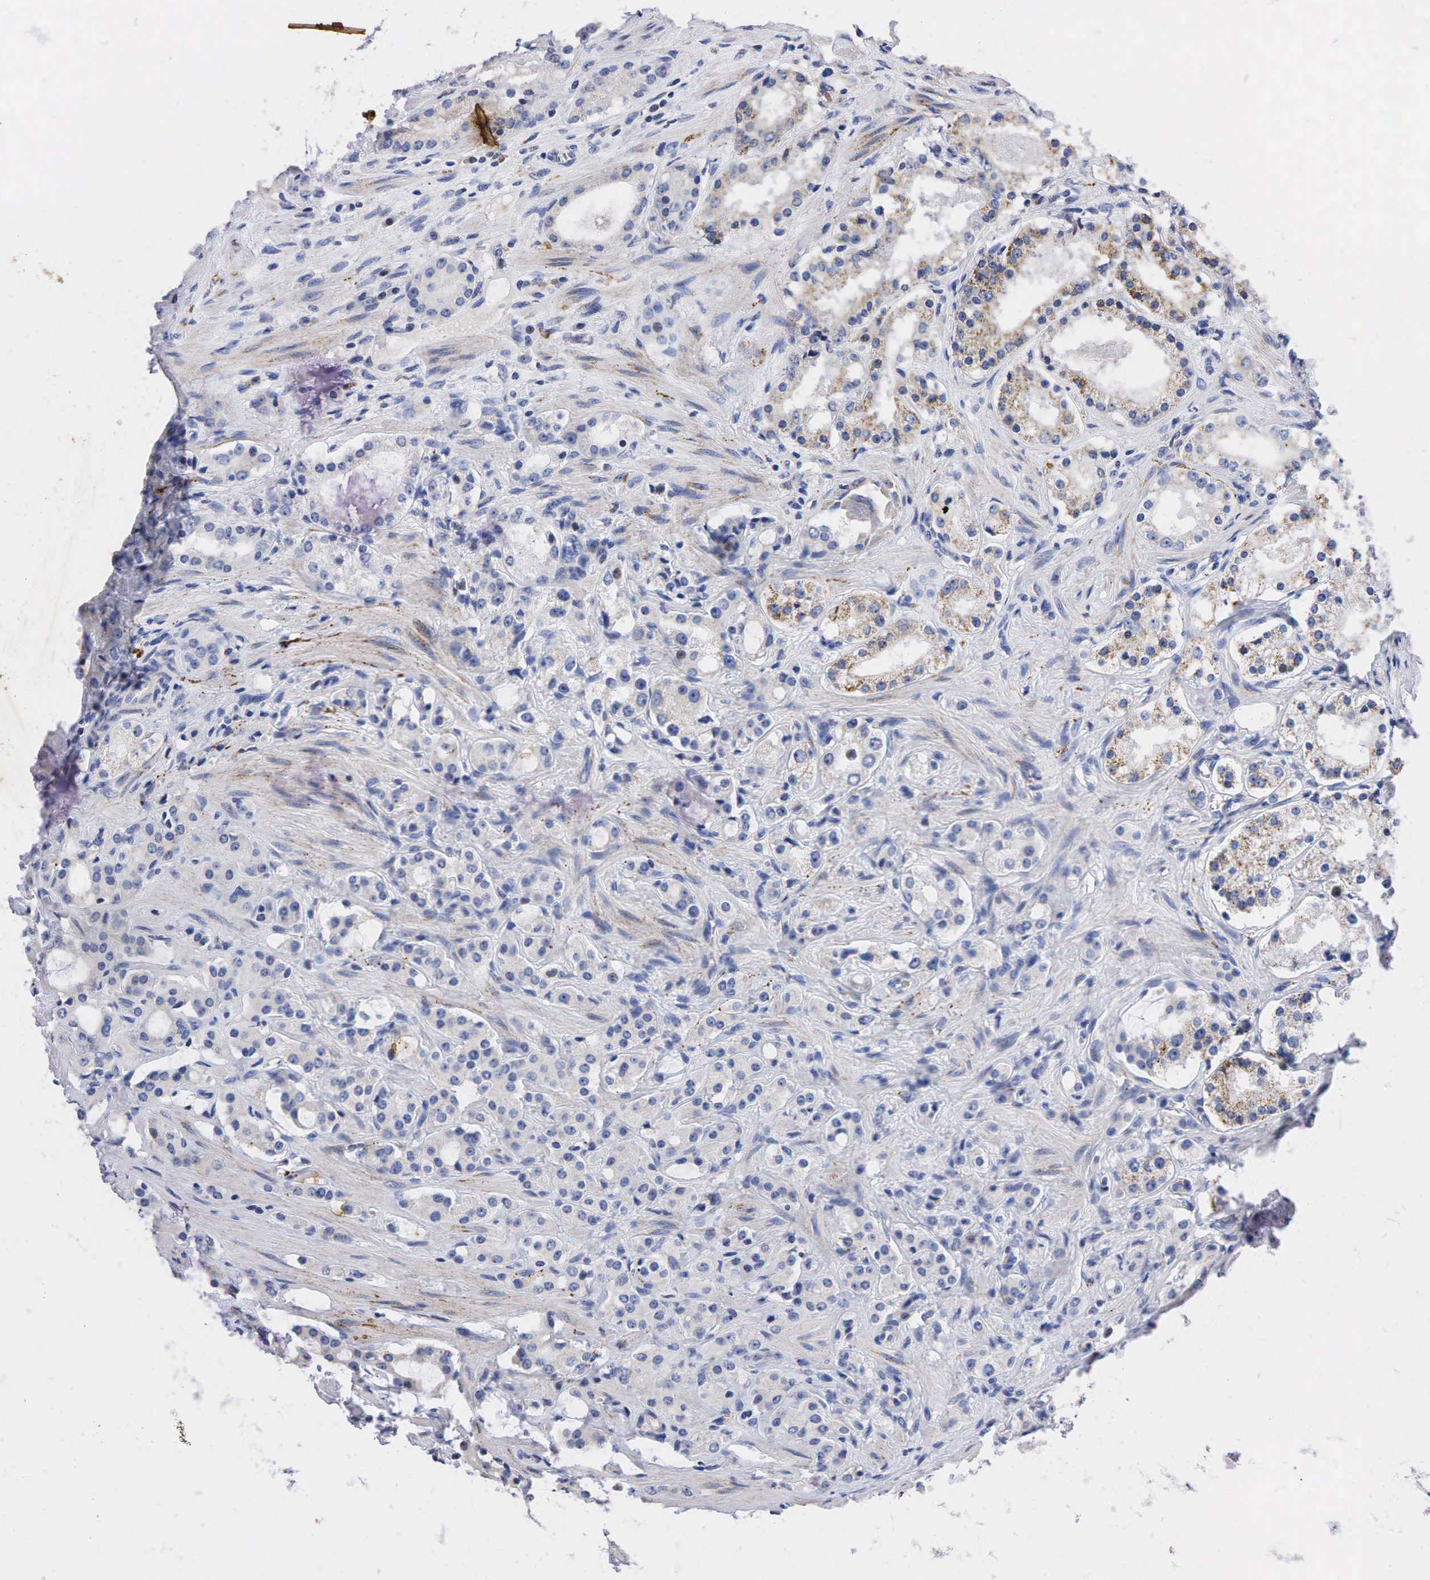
{"staining": {"intensity": "weak", "quantity": "25%-75%", "location": "cytoplasmic/membranous"}, "tissue": "prostate cancer", "cell_type": "Tumor cells", "image_type": "cancer", "snomed": [{"axis": "morphology", "description": "Adenocarcinoma, Medium grade"}, {"axis": "topography", "description": "Prostate"}], "caption": "Immunohistochemistry (DAB (3,3'-diaminobenzidine)) staining of human adenocarcinoma (medium-grade) (prostate) demonstrates weak cytoplasmic/membranous protein positivity in about 25%-75% of tumor cells. Using DAB (brown) and hematoxylin (blue) stains, captured at high magnification using brightfield microscopy.", "gene": "SYP", "patient": {"sex": "male", "age": 73}}